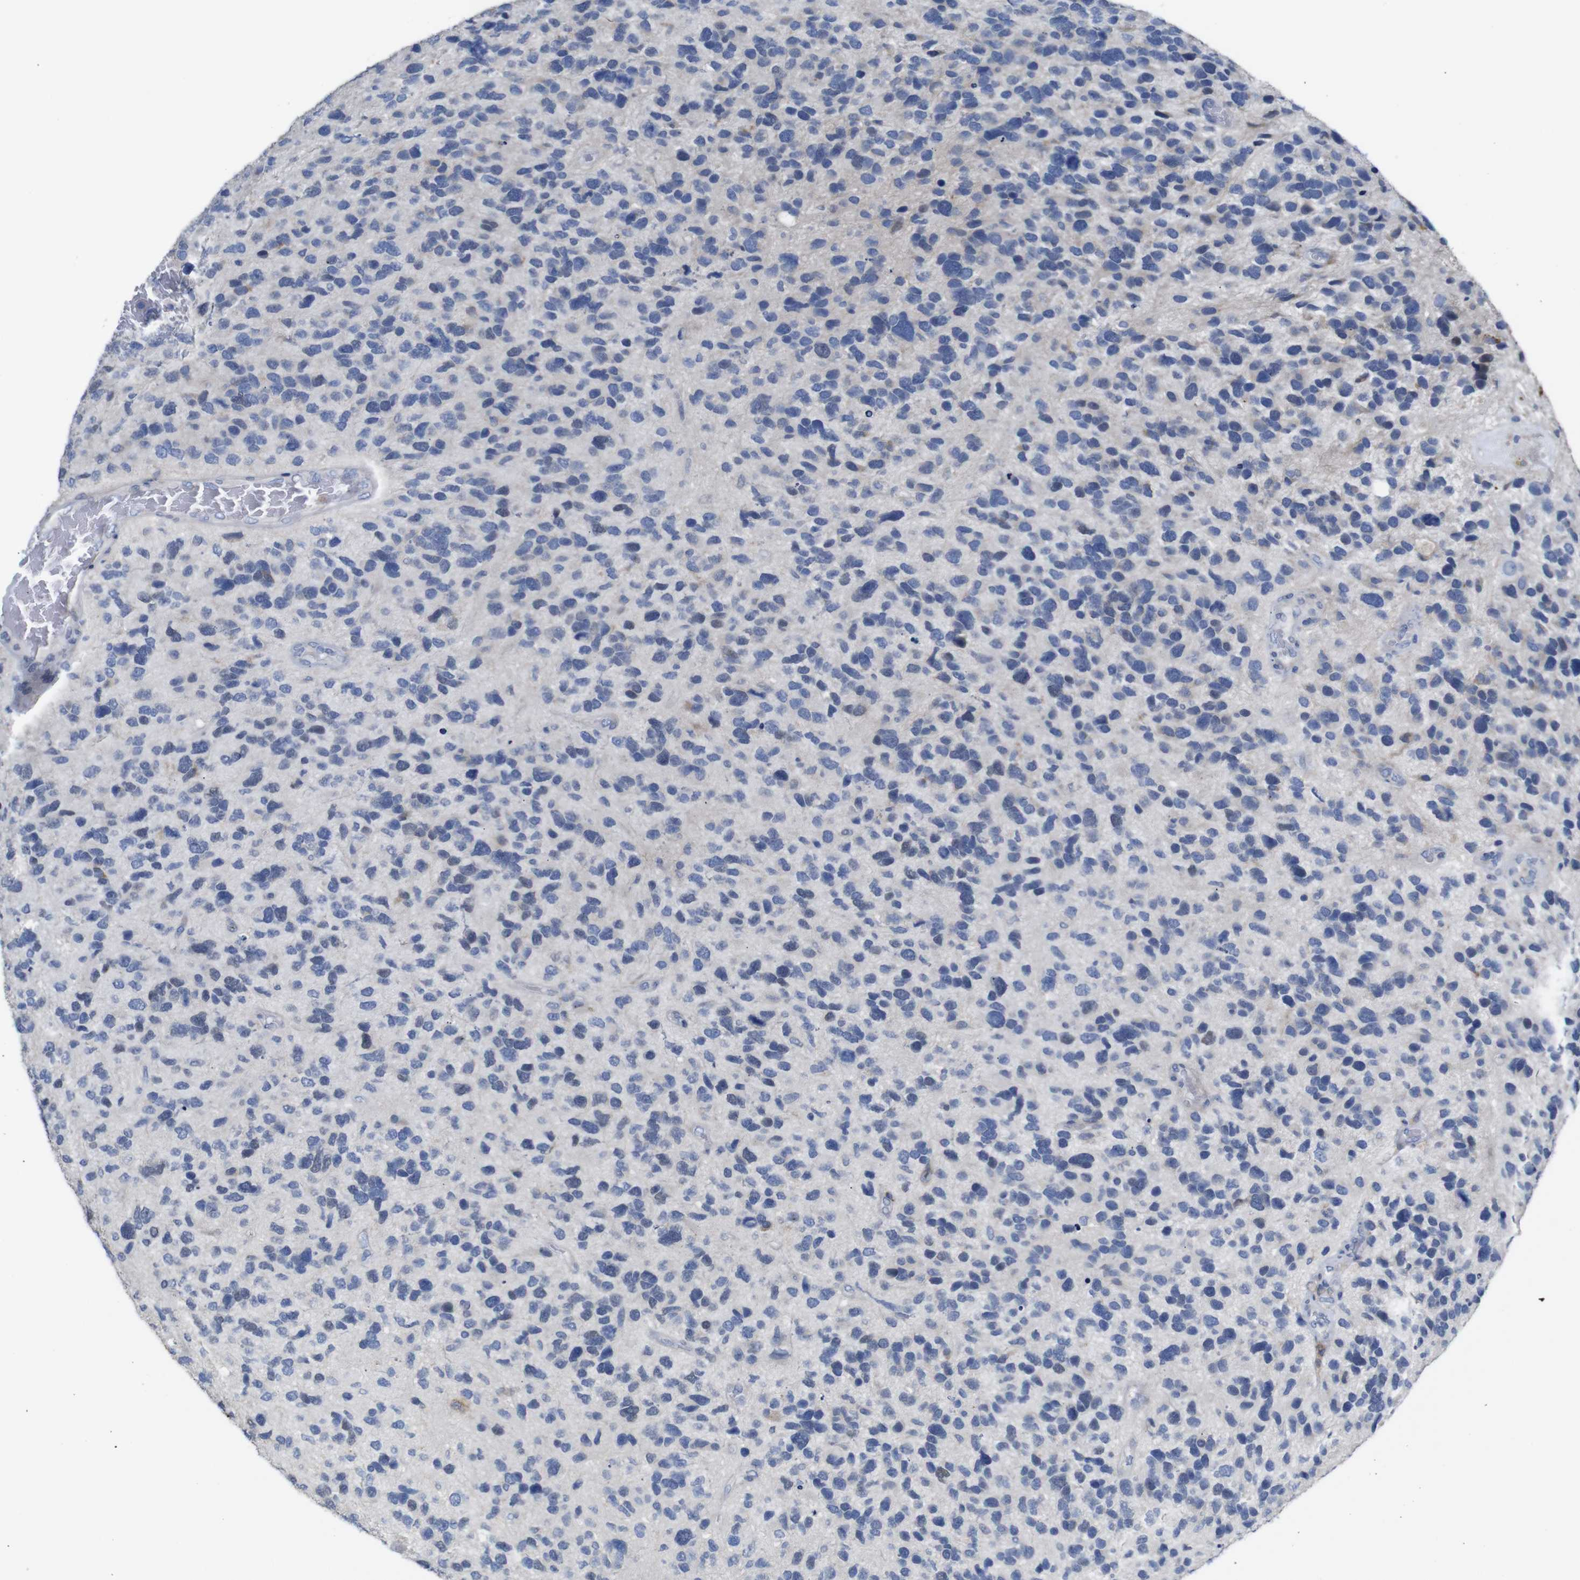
{"staining": {"intensity": "negative", "quantity": "none", "location": "none"}, "tissue": "glioma", "cell_type": "Tumor cells", "image_type": "cancer", "snomed": [{"axis": "morphology", "description": "Glioma, malignant, High grade"}, {"axis": "topography", "description": "Brain"}], "caption": "Glioma was stained to show a protein in brown. There is no significant positivity in tumor cells. The staining was performed using DAB to visualize the protein expression in brown, while the nuclei were stained in blue with hematoxylin (Magnification: 20x).", "gene": "TCEAL9", "patient": {"sex": "female", "age": 58}}